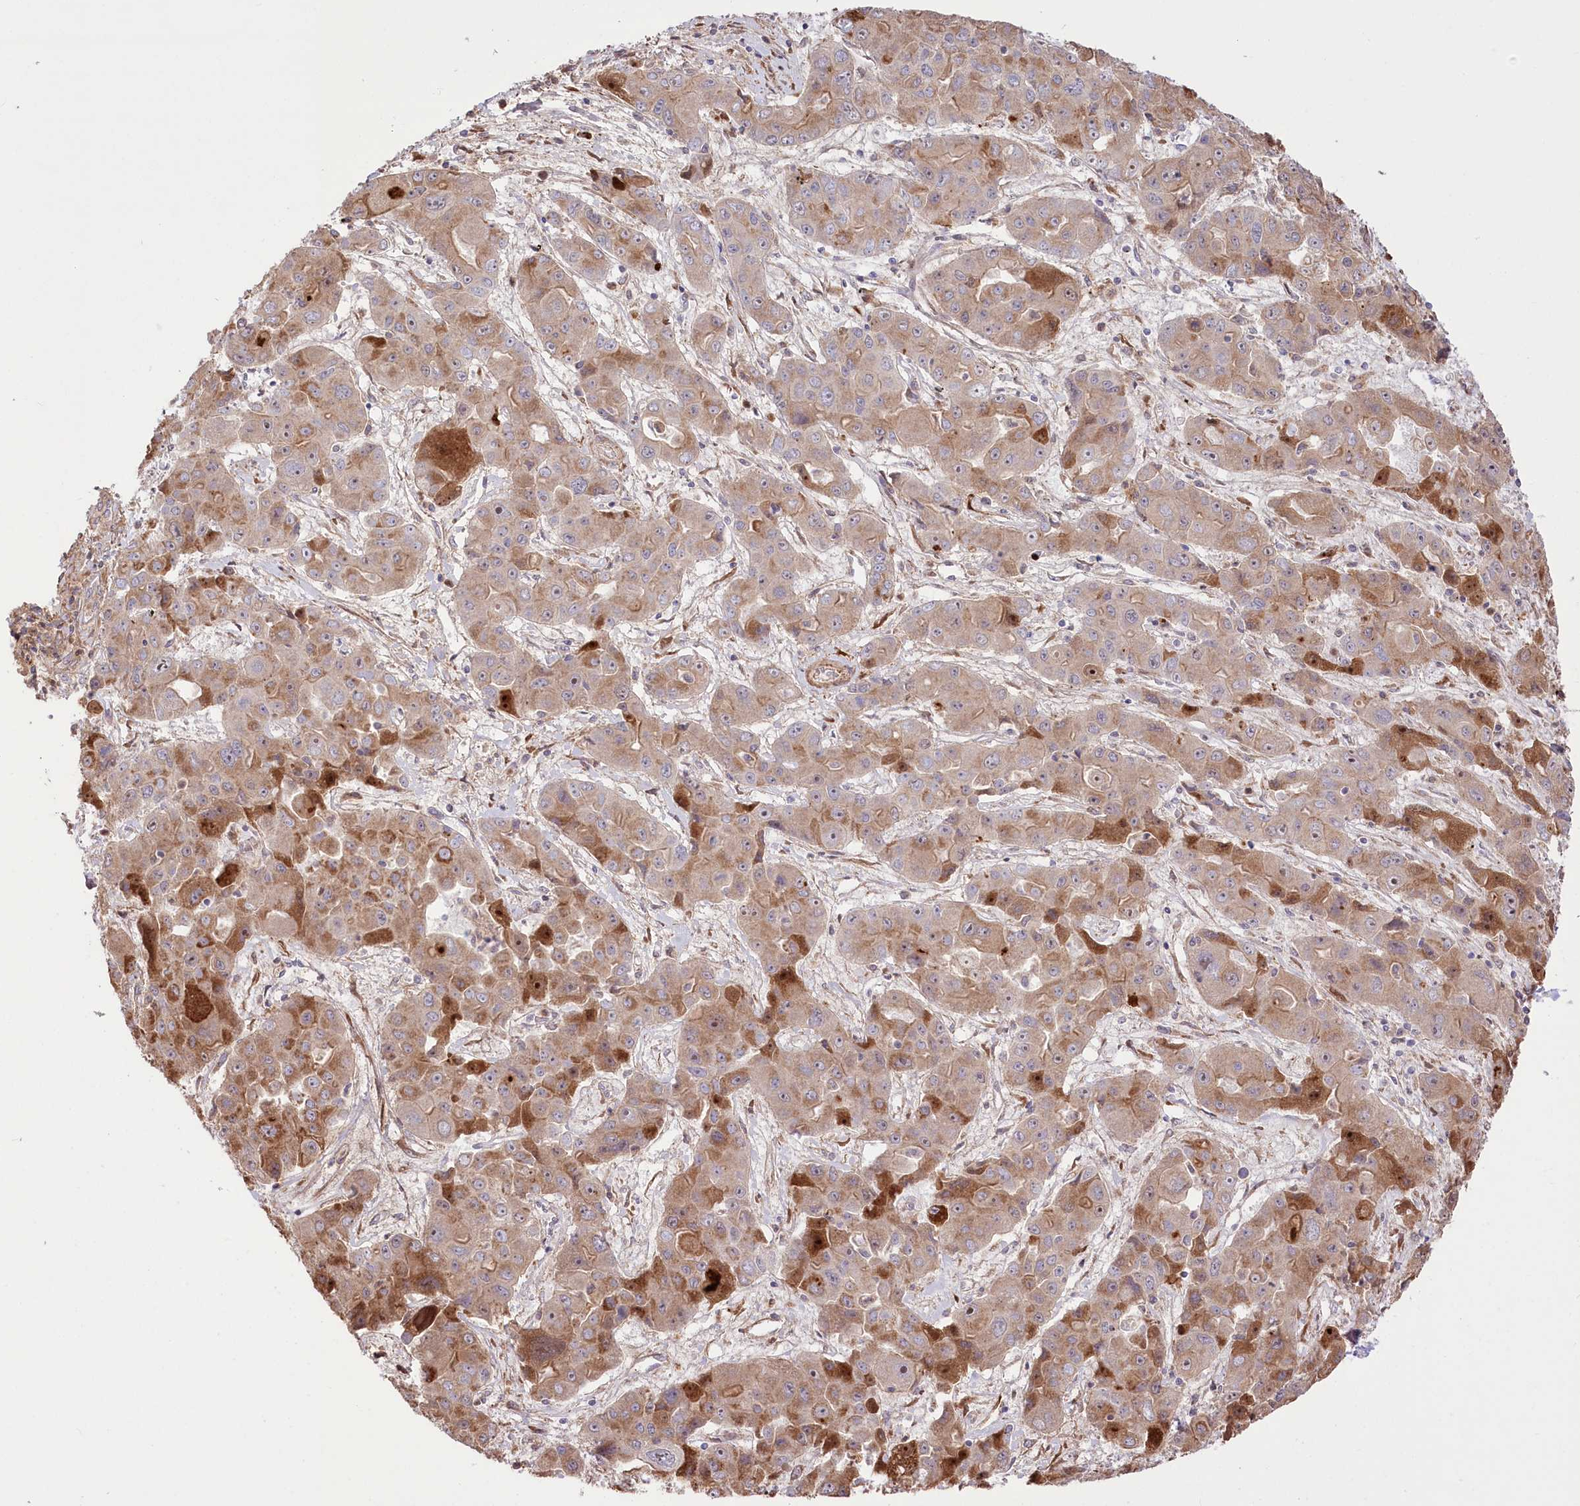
{"staining": {"intensity": "moderate", "quantity": "25%-75%", "location": "cytoplasmic/membranous,nuclear"}, "tissue": "liver cancer", "cell_type": "Tumor cells", "image_type": "cancer", "snomed": [{"axis": "morphology", "description": "Cholangiocarcinoma"}, {"axis": "topography", "description": "Liver"}], "caption": "This photomicrograph reveals immunohistochemistry (IHC) staining of liver cancer, with medium moderate cytoplasmic/membranous and nuclear expression in about 25%-75% of tumor cells.", "gene": "RNF24", "patient": {"sex": "male", "age": 67}}